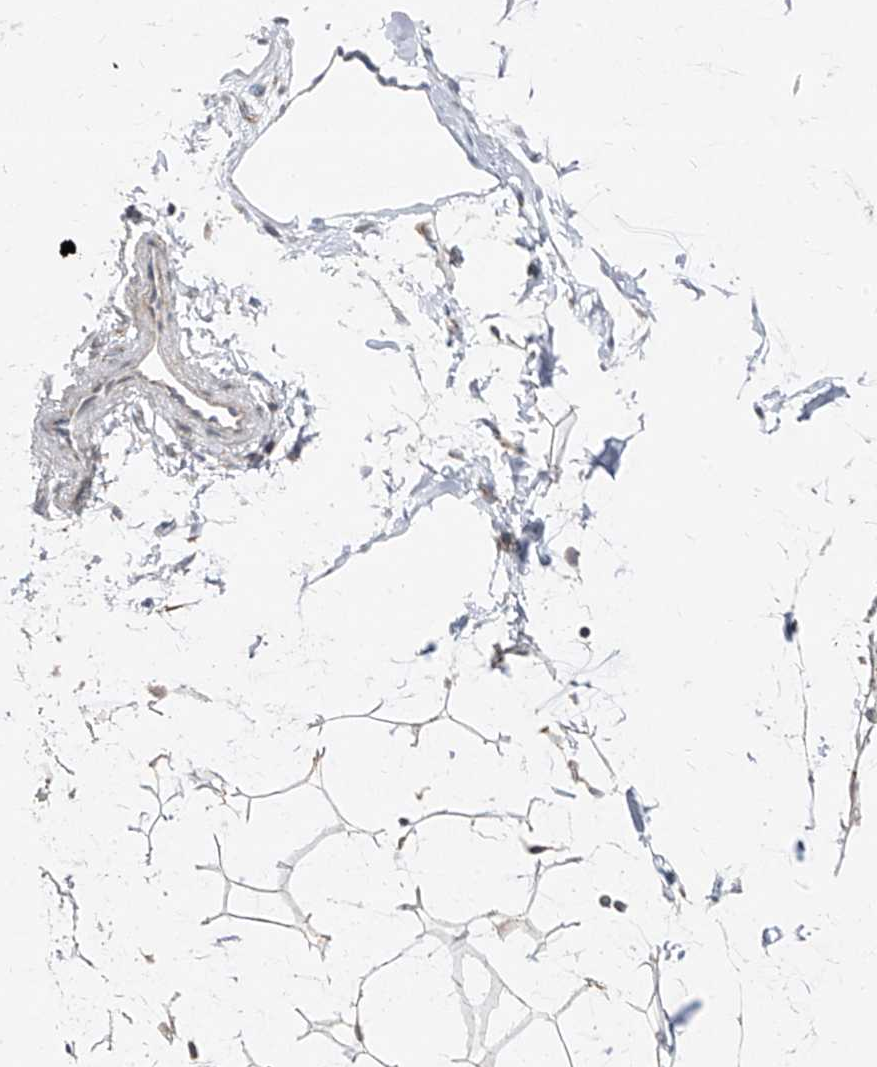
{"staining": {"intensity": "weak", "quantity": "<25%", "location": "cytoplasmic/membranous"}, "tissue": "adipose tissue", "cell_type": "Adipocytes", "image_type": "normal", "snomed": [{"axis": "morphology", "description": "Normal tissue, NOS"}, {"axis": "topography", "description": "Breast"}], "caption": "Immunohistochemistry (IHC) photomicrograph of benign human adipose tissue stained for a protein (brown), which demonstrates no expression in adipocytes.", "gene": "ABCD3", "patient": {"sex": "female", "age": 23}}